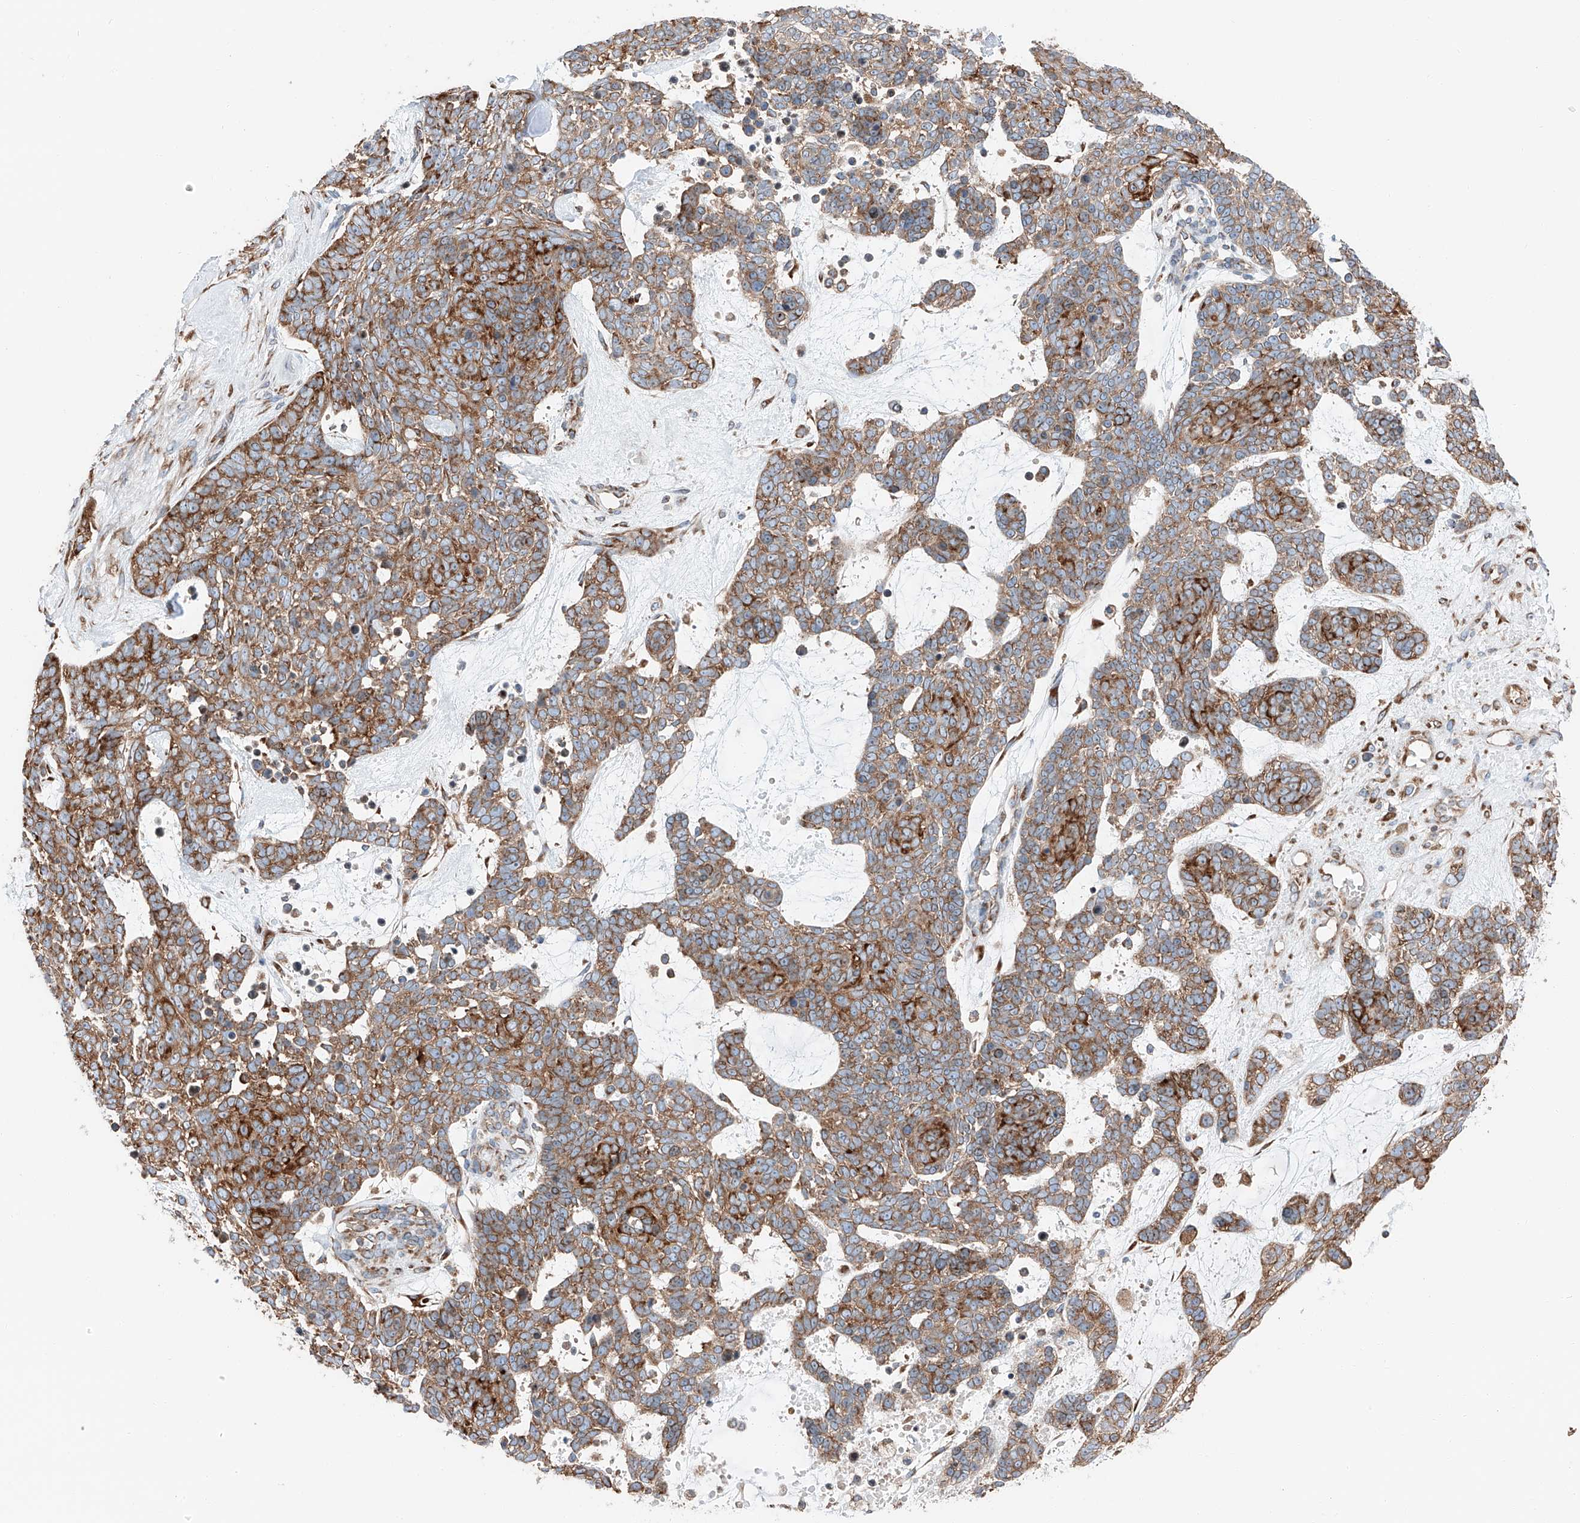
{"staining": {"intensity": "moderate", "quantity": ">75%", "location": "cytoplasmic/membranous"}, "tissue": "skin cancer", "cell_type": "Tumor cells", "image_type": "cancer", "snomed": [{"axis": "morphology", "description": "Basal cell carcinoma"}, {"axis": "topography", "description": "Skin"}], "caption": "Skin cancer stained for a protein (brown) shows moderate cytoplasmic/membranous positive positivity in approximately >75% of tumor cells.", "gene": "ZC3H15", "patient": {"sex": "female", "age": 81}}